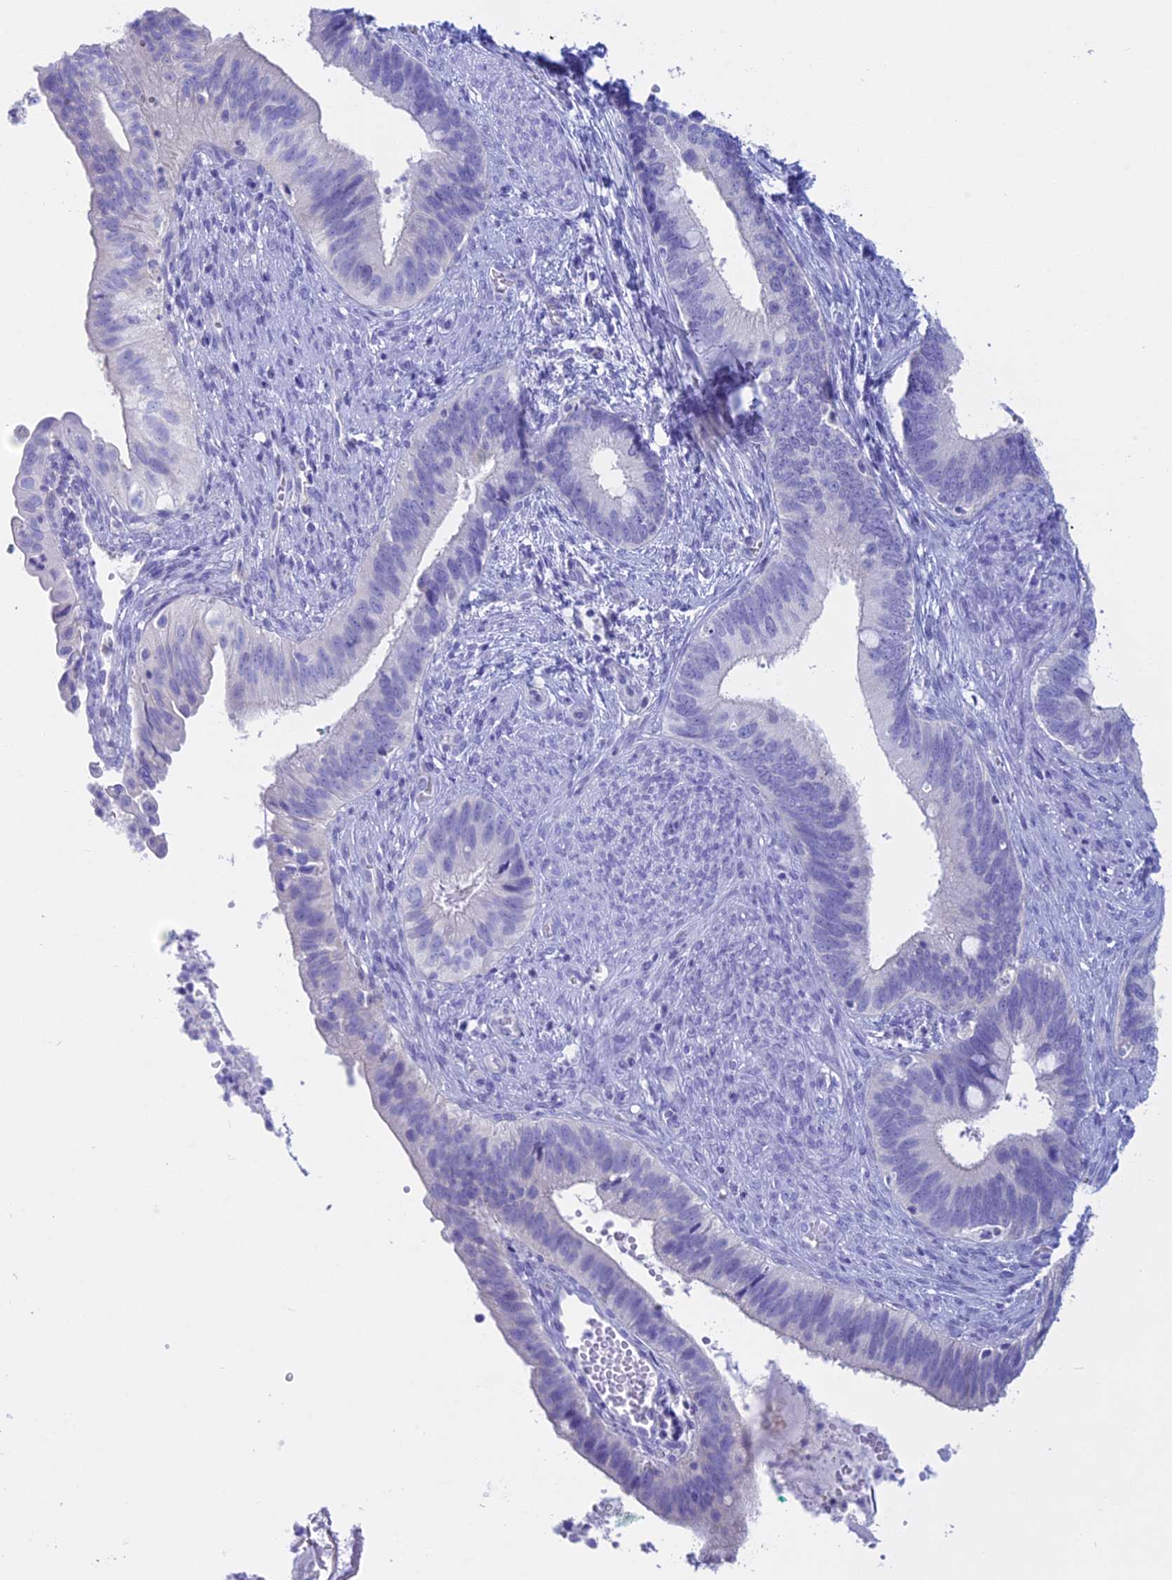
{"staining": {"intensity": "negative", "quantity": "none", "location": "none"}, "tissue": "cervical cancer", "cell_type": "Tumor cells", "image_type": "cancer", "snomed": [{"axis": "morphology", "description": "Adenocarcinoma, NOS"}, {"axis": "topography", "description": "Cervix"}], "caption": "Human cervical adenocarcinoma stained for a protein using immunohistochemistry (IHC) shows no positivity in tumor cells.", "gene": "RP1", "patient": {"sex": "female", "age": 42}}